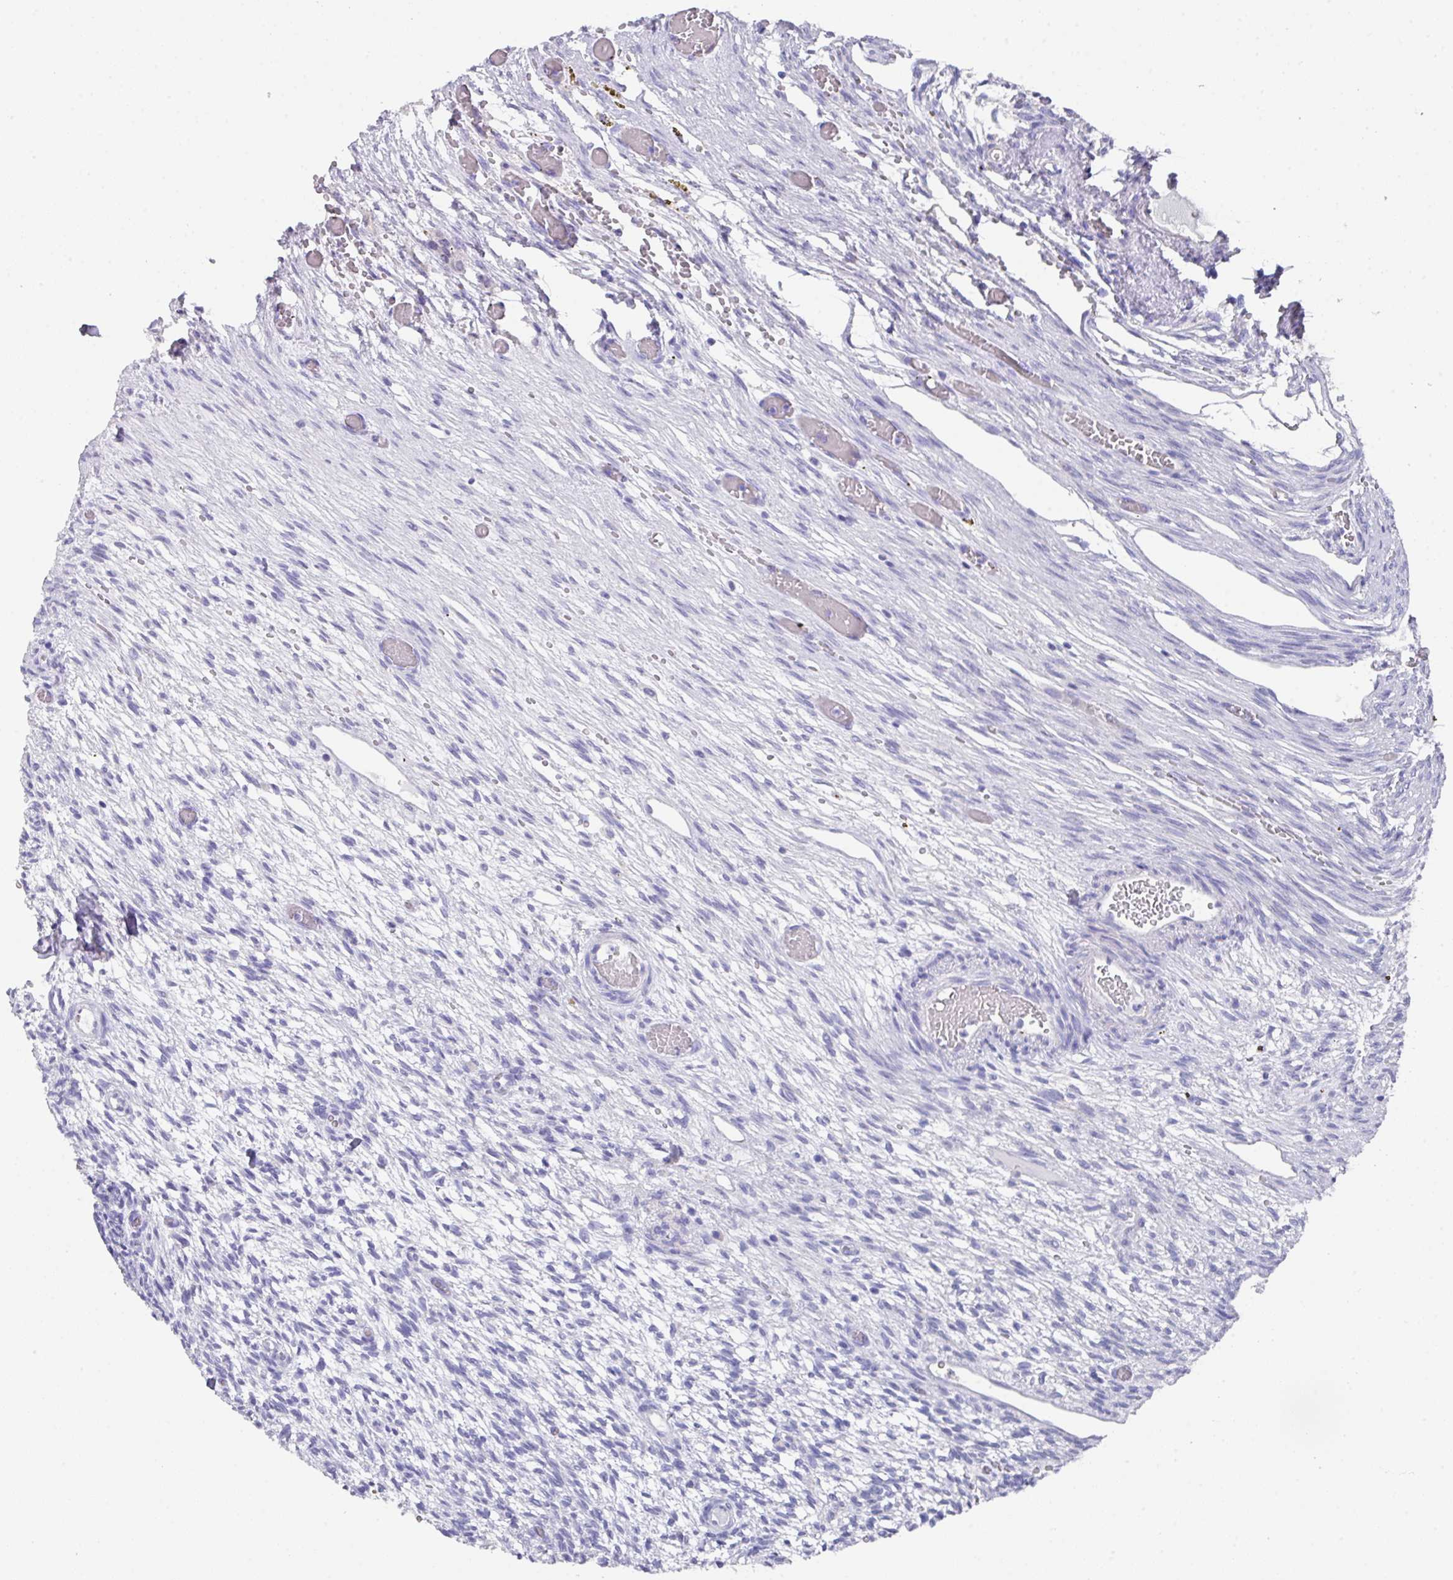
{"staining": {"intensity": "negative", "quantity": "none", "location": "none"}, "tissue": "ovary", "cell_type": "Follicle cells", "image_type": "normal", "snomed": [{"axis": "morphology", "description": "Normal tissue, NOS"}, {"axis": "topography", "description": "Ovary"}], "caption": "Micrograph shows no protein expression in follicle cells of benign ovary.", "gene": "DAZ1", "patient": {"sex": "female", "age": 67}}